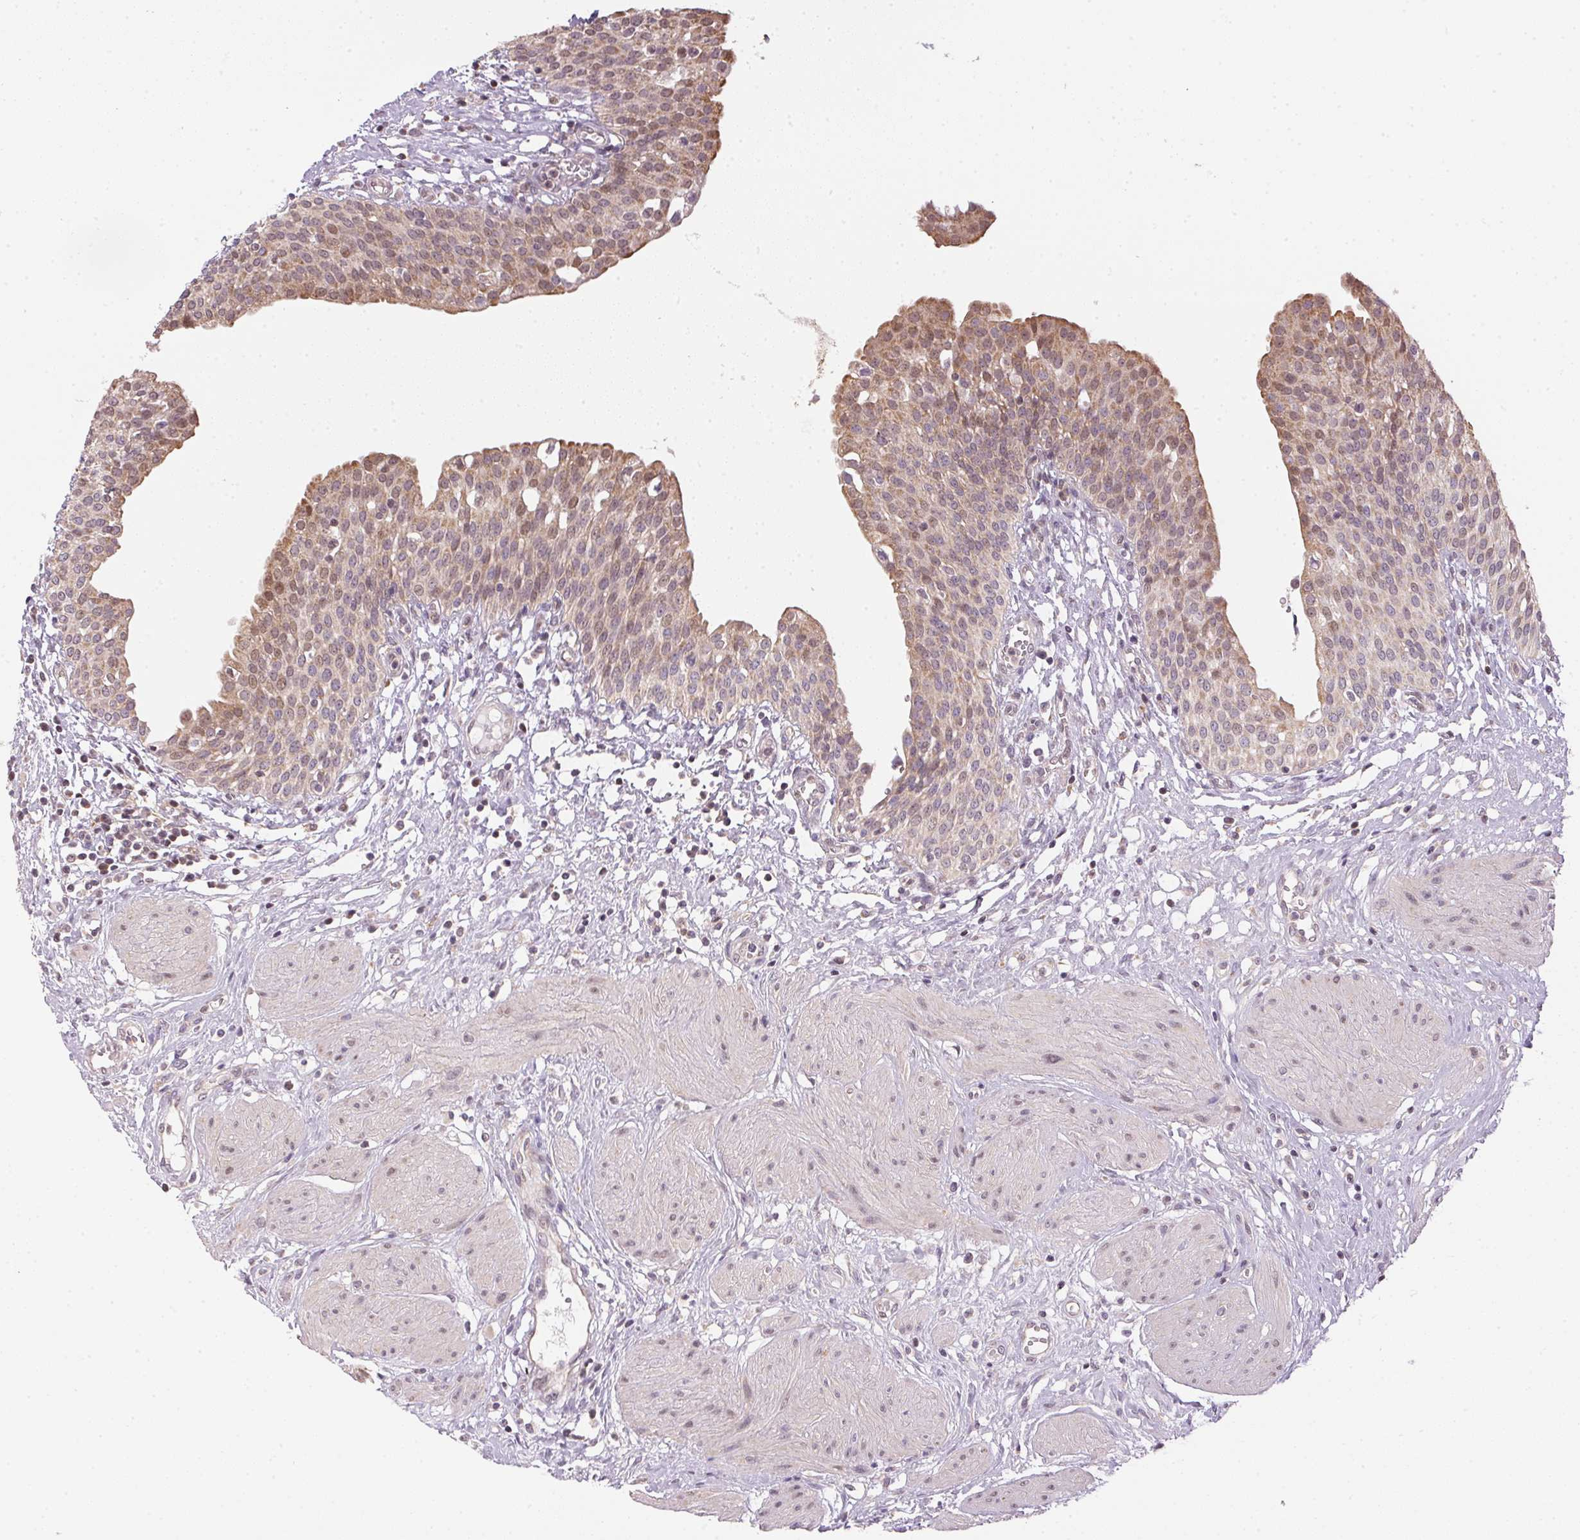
{"staining": {"intensity": "moderate", "quantity": "25%-75%", "location": "cytoplasmic/membranous,nuclear"}, "tissue": "urinary bladder", "cell_type": "Urothelial cells", "image_type": "normal", "snomed": [{"axis": "morphology", "description": "Normal tissue, NOS"}, {"axis": "topography", "description": "Urinary bladder"}], "caption": "Immunohistochemistry (IHC) staining of normal urinary bladder, which shows medium levels of moderate cytoplasmic/membranous,nuclear positivity in about 25%-75% of urothelial cells indicating moderate cytoplasmic/membranous,nuclear protein positivity. The staining was performed using DAB (brown) for protein detection and nuclei were counterstained in hematoxylin (blue).", "gene": "SC5D", "patient": {"sex": "male", "age": 55}}